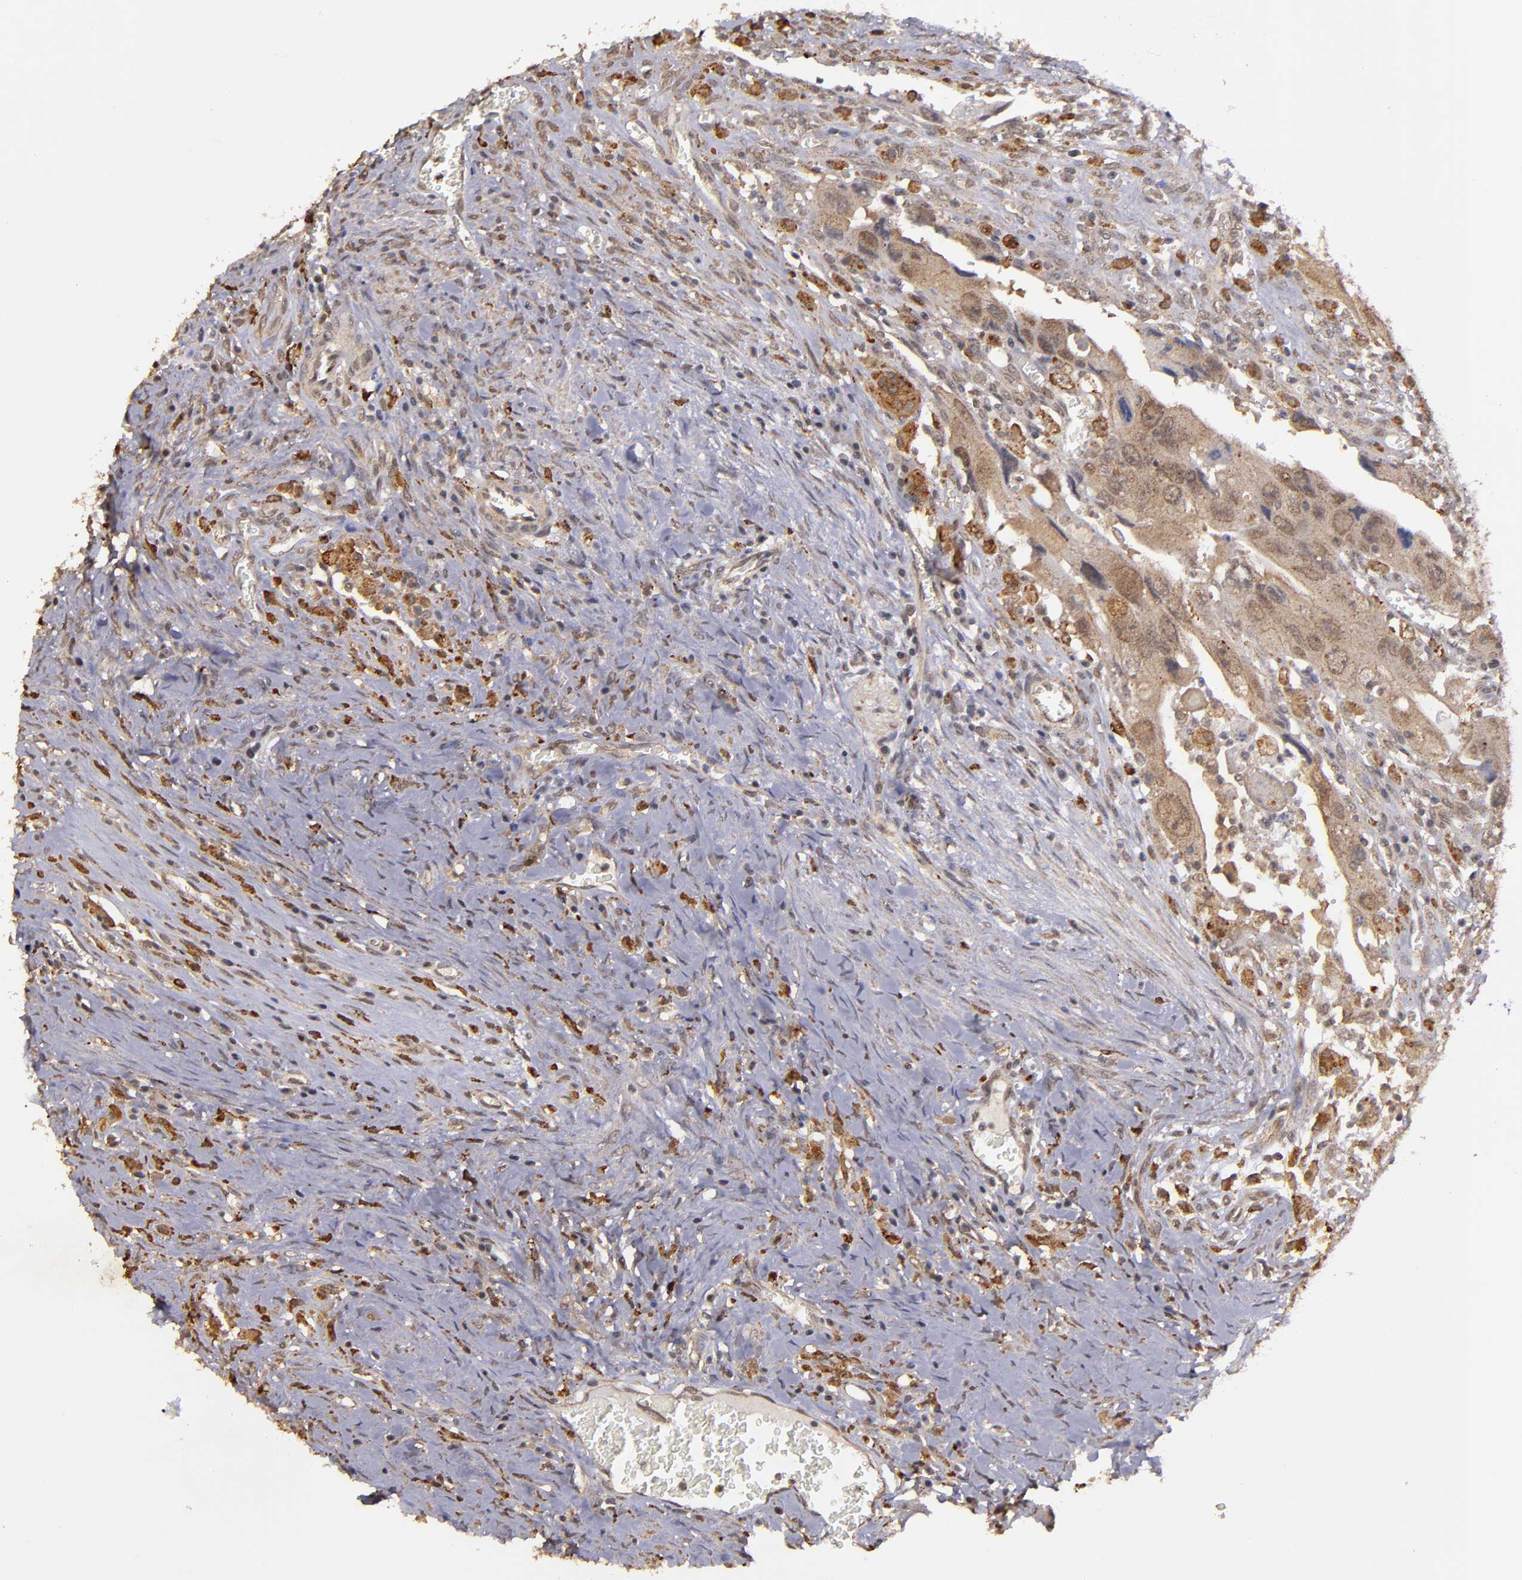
{"staining": {"intensity": "moderate", "quantity": ">75%", "location": "cytoplasmic/membranous"}, "tissue": "colorectal cancer", "cell_type": "Tumor cells", "image_type": "cancer", "snomed": [{"axis": "morphology", "description": "Adenocarcinoma, NOS"}, {"axis": "topography", "description": "Rectum"}], "caption": "Protein staining demonstrates moderate cytoplasmic/membranous expression in approximately >75% of tumor cells in colorectal cancer (adenocarcinoma).", "gene": "SIPA1L1", "patient": {"sex": "male", "age": 70}}